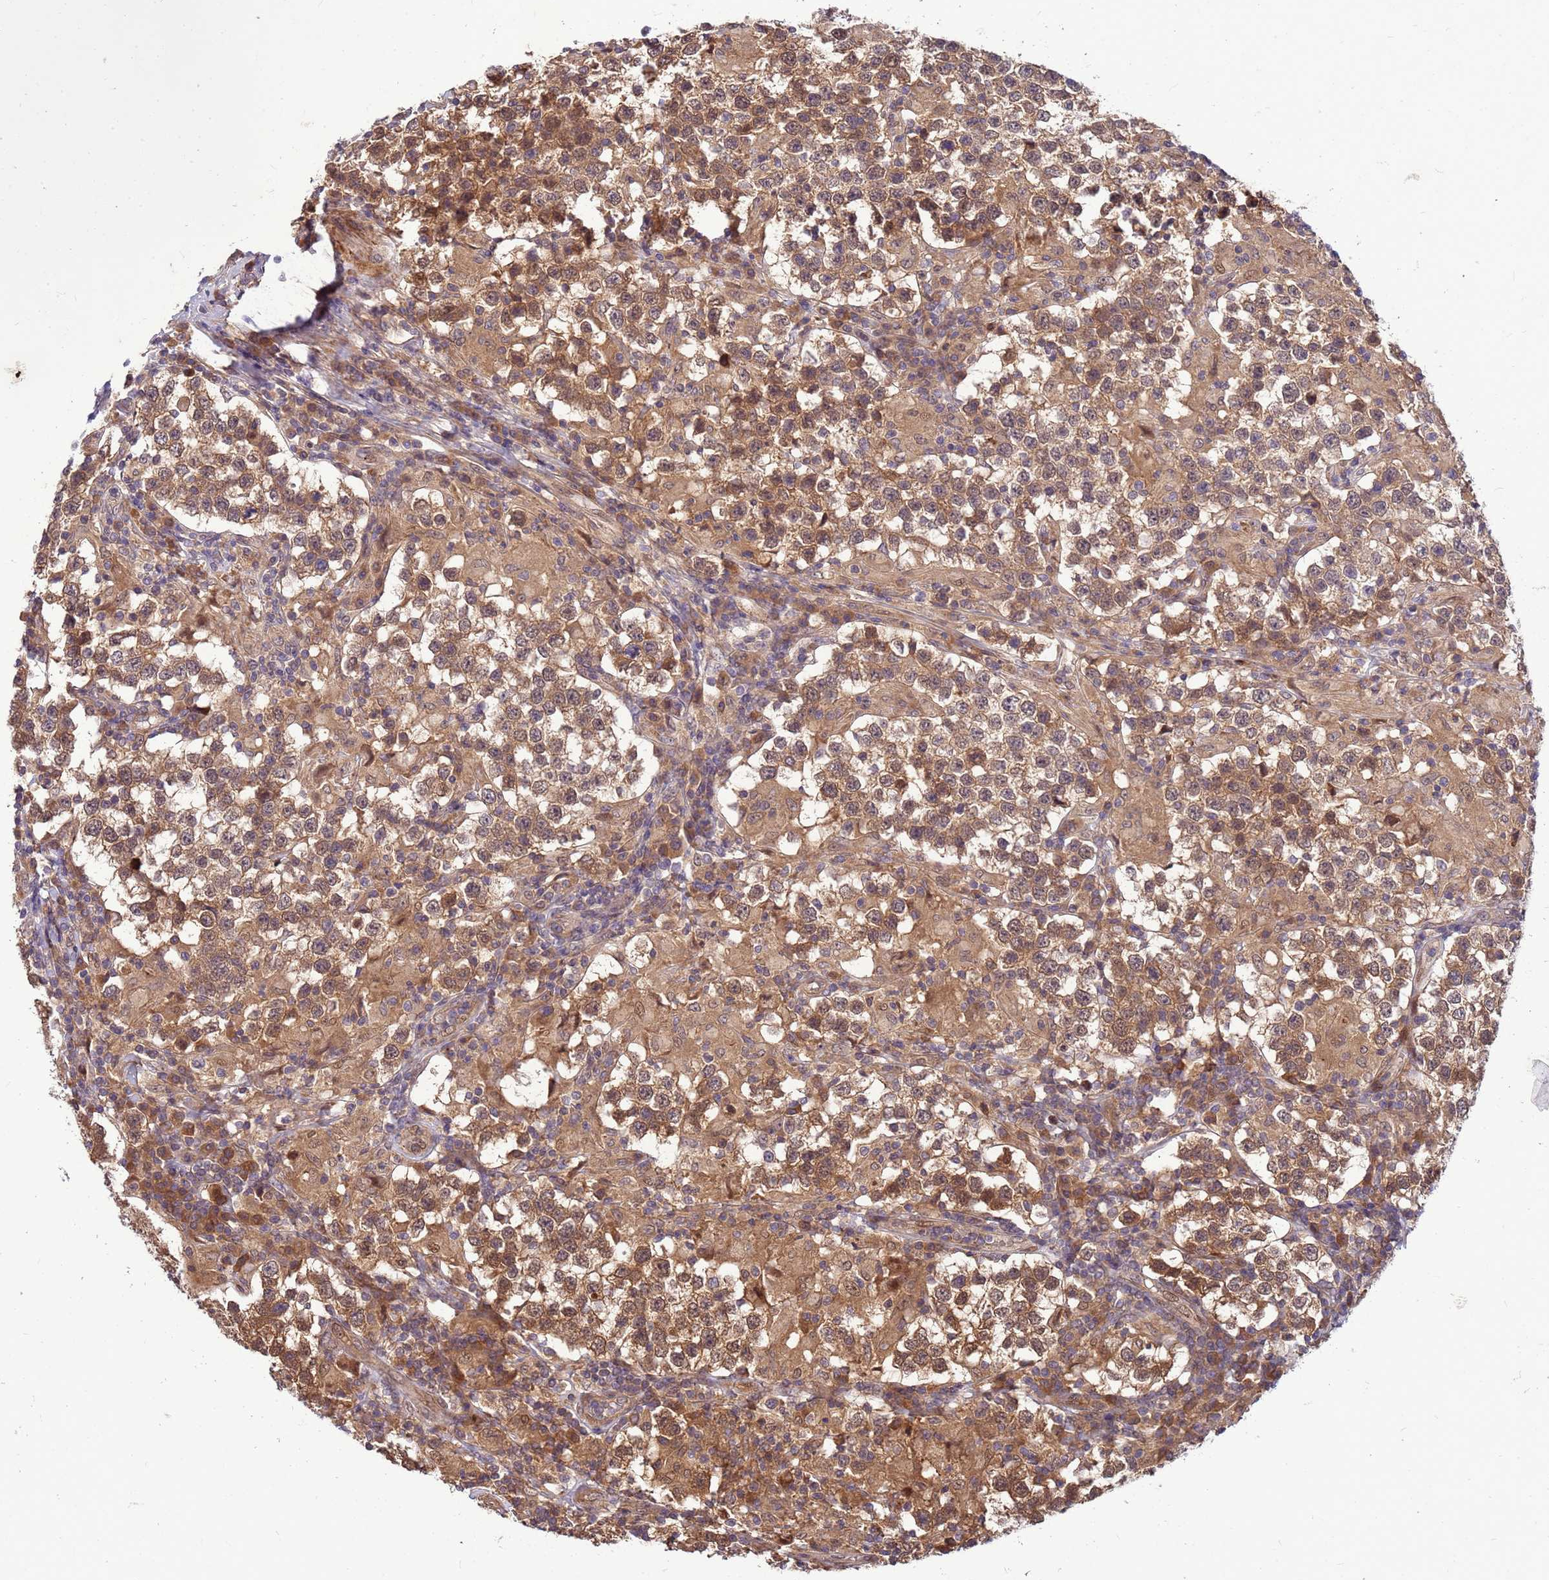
{"staining": {"intensity": "moderate", "quantity": ">75%", "location": "cytoplasmic/membranous"}, "tissue": "testis cancer", "cell_type": "Tumor cells", "image_type": "cancer", "snomed": [{"axis": "morphology", "description": "Seminoma, NOS"}, {"axis": "morphology", "description": "Carcinoma, Embryonal, NOS"}, {"axis": "topography", "description": "Testis"}], "caption": "Brown immunohistochemical staining in testis seminoma demonstrates moderate cytoplasmic/membranous positivity in about >75% of tumor cells. The staining was performed using DAB, with brown indicating positive protein expression. Nuclei are stained blue with hematoxylin.", "gene": "DUS4L", "patient": {"sex": "male", "age": 41}}